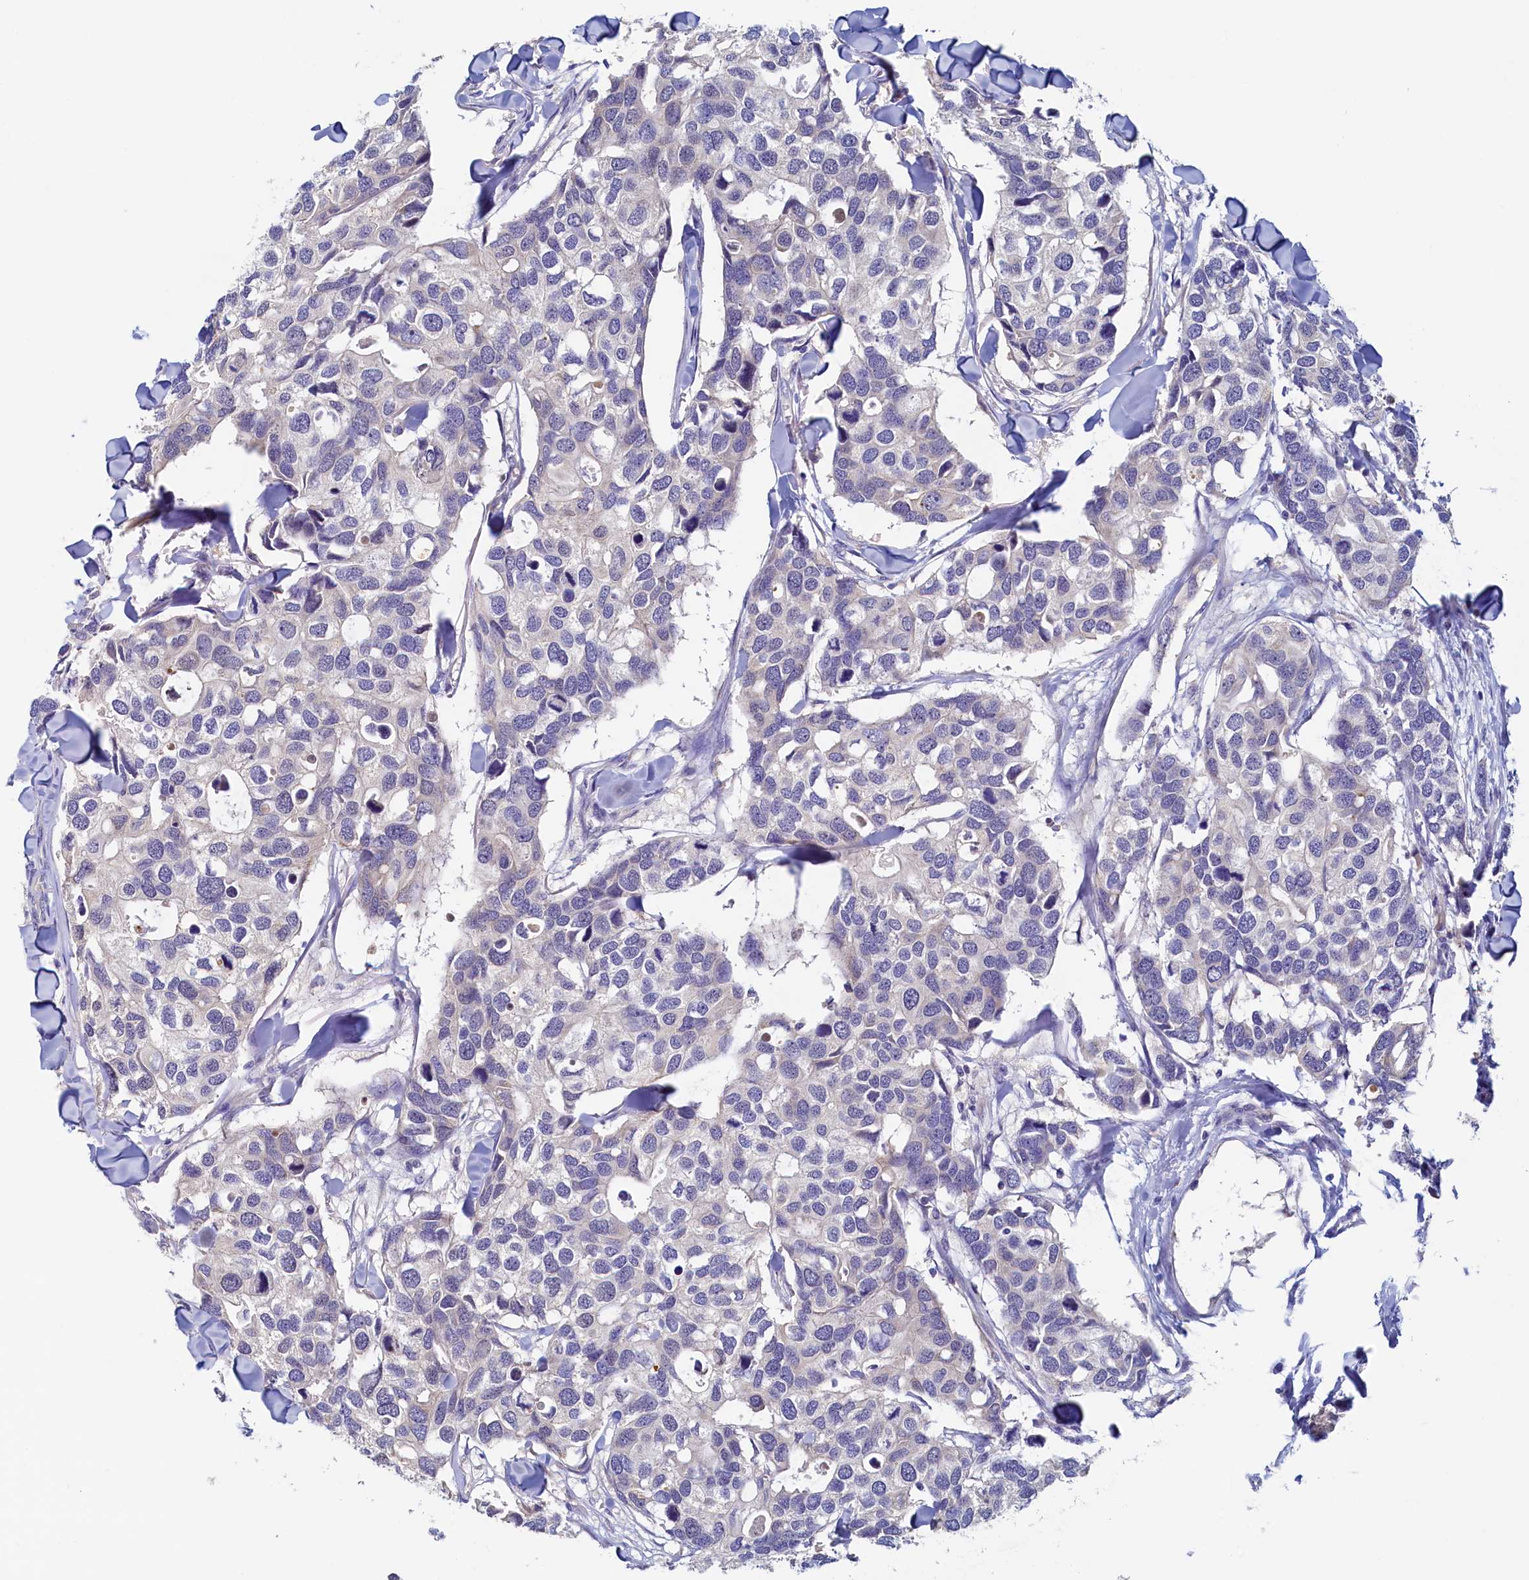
{"staining": {"intensity": "negative", "quantity": "none", "location": "none"}, "tissue": "breast cancer", "cell_type": "Tumor cells", "image_type": "cancer", "snomed": [{"axis": "morphology", "description": "Duct carcinoma"}, {"axis": "topography", "description": "Breast"}], "caption": "An image of infiltrating ductal carcinoma (breast) stained for a protein reveals no brown staining in tumor cells.", "gene": "DTD1", "patient": {"sex": "female", "age": 83}}